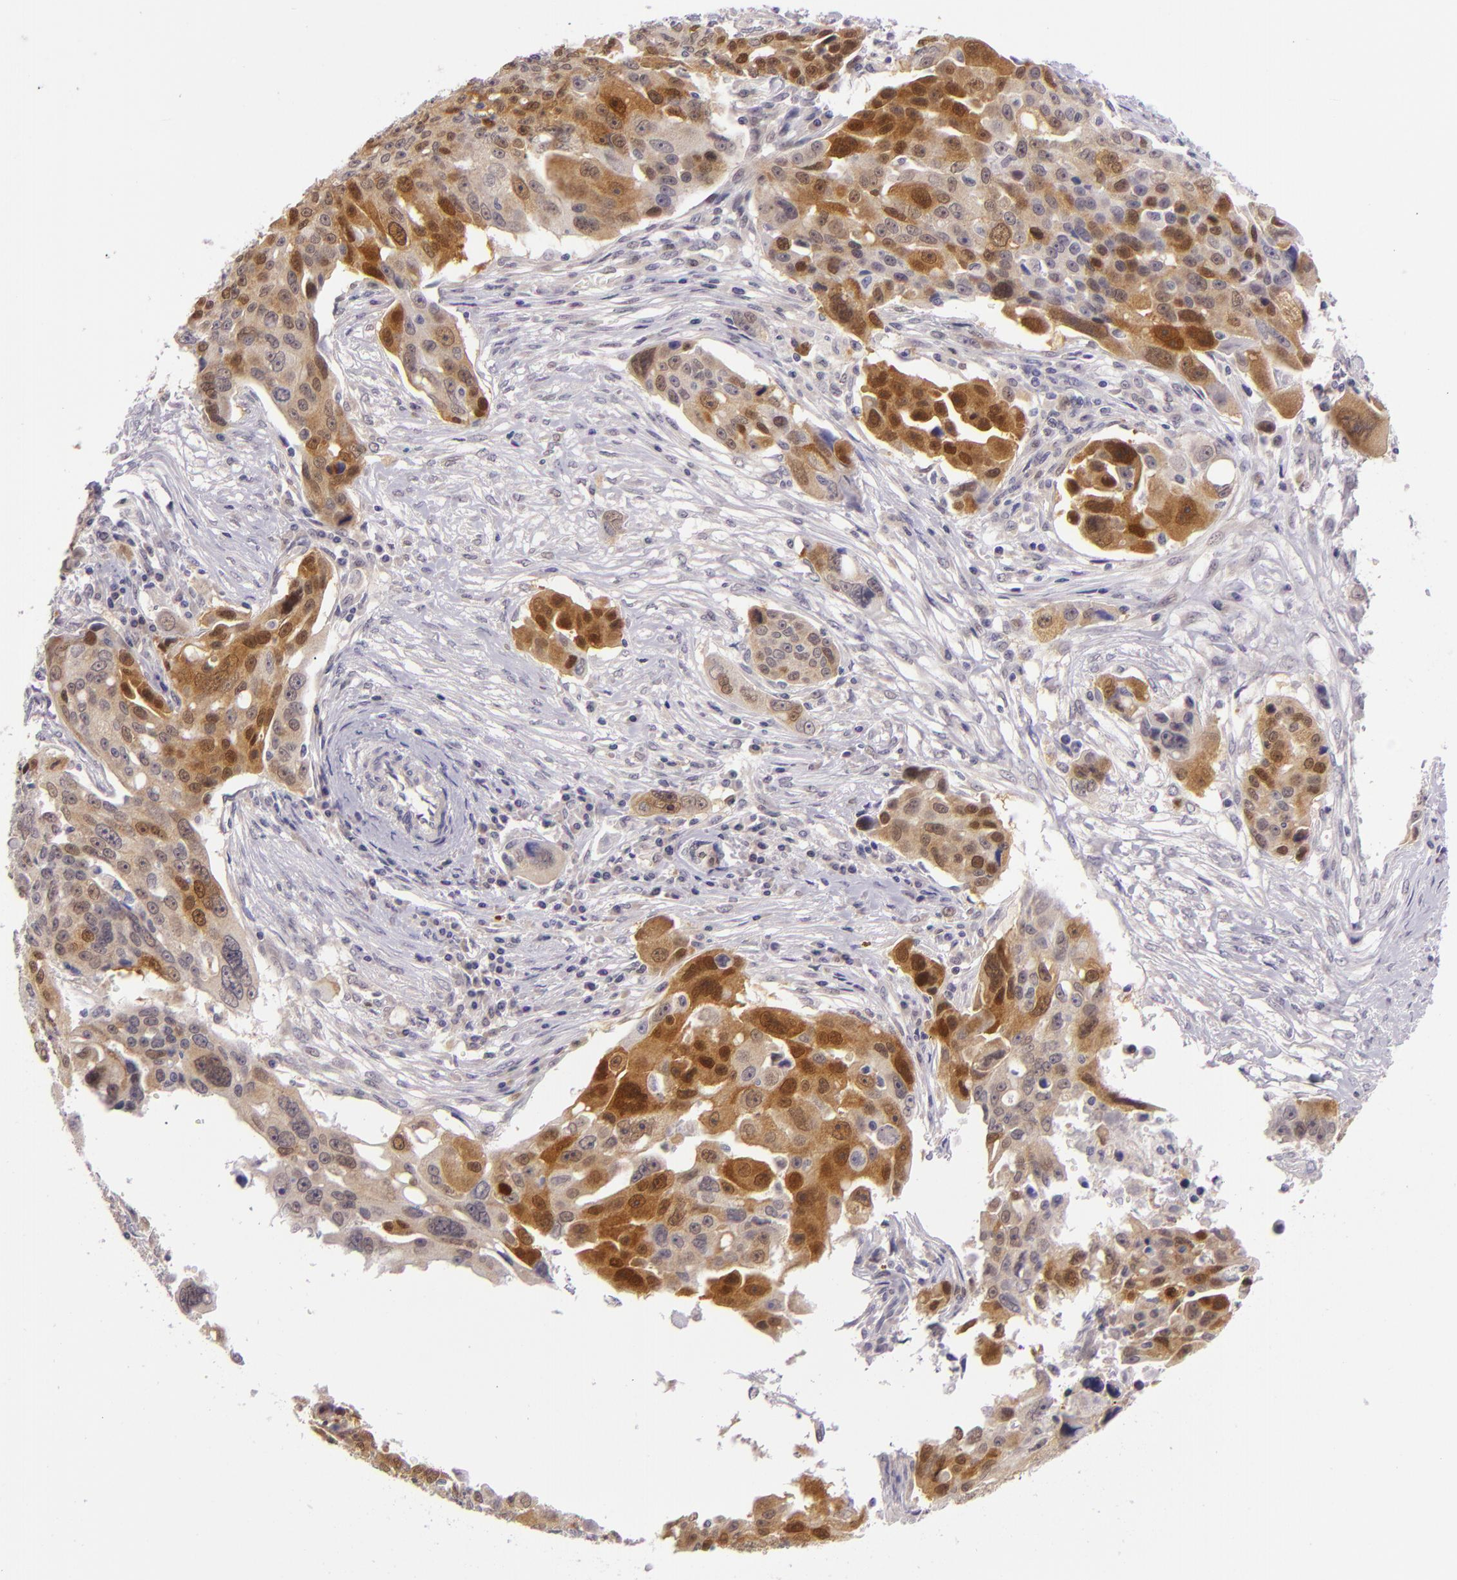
{"staining": {"intensity": "moderate", "quantity": ">75%", "location": "cytoplasmic/membranous,nuclear"}, "tissue": "ovarian cancer", "cell_type": "Tumor cells", "image_type": "cancer", "snomed": [{"axis": "morphology", "description": "Carcinoma, endometroid"}, {"axis": "topography", "description": "Ovary"}], "caption": "Immunohistochemistry micrograph of neoplastic tissue: ovarian cancer (endometroid carcinoma) stained using immunohistochemistry (IHC) exhibits medium levels of moderate protein expression localized specifically in the cytoplasmic/membranous and nuclear of tumor cells, appearing as a cytoplasmic/membranous and nuclear brown color.", "gene": "CSE1L", "patient": {"sex": "female", "age": 75}}